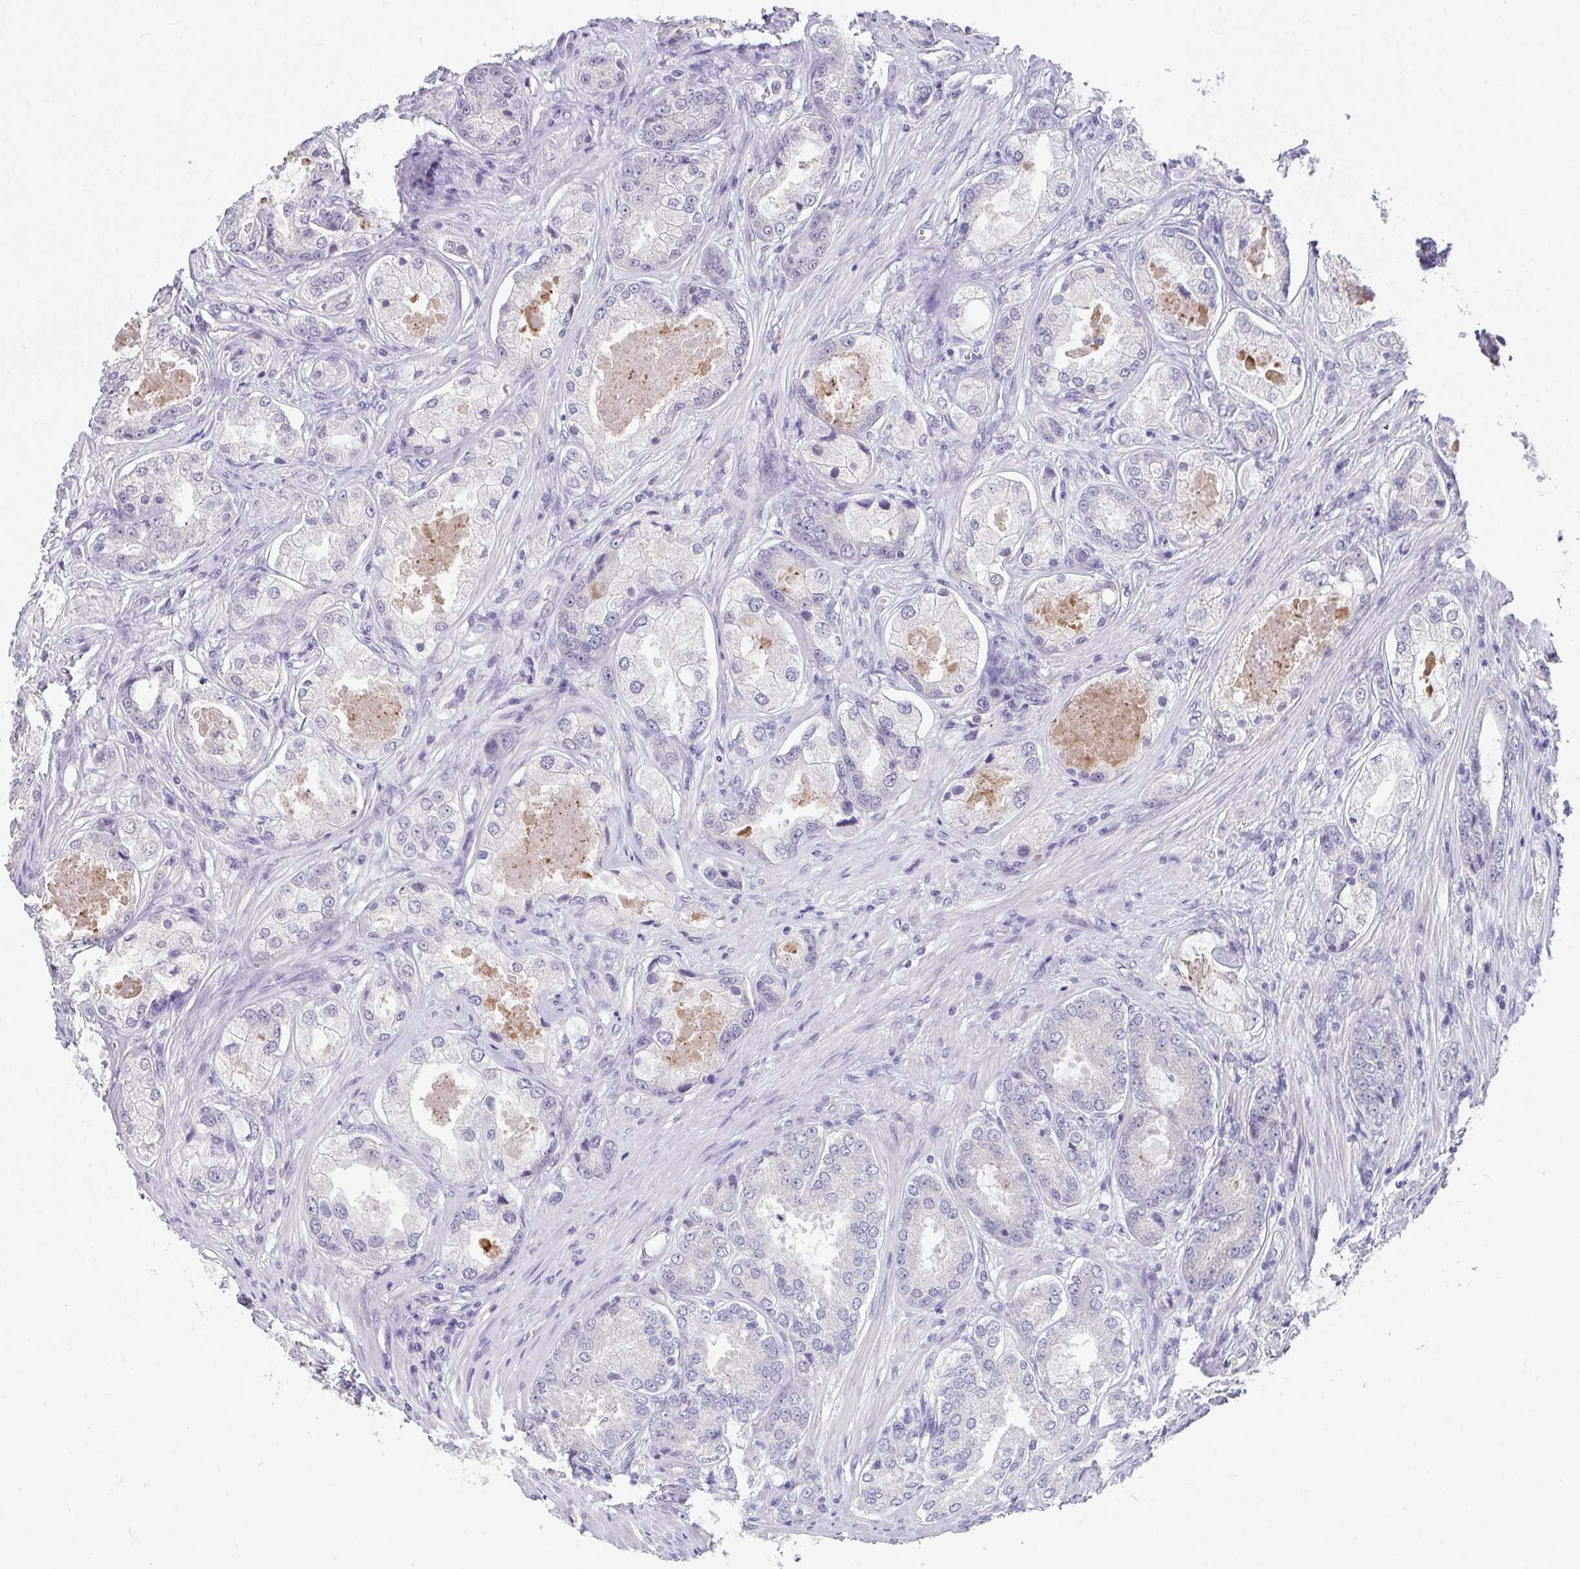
{"staining": {"intensity": "negative", "quantity": "none", "location": "none"}, "tissue": "prostate cancer", "cell_type": "Tumor cells", "image_type": "cancer", "snomed": [{"axis": "morphology", "description": "Adenocarcinoma, Low grade"}, {"axis": "topography", "description": "Prostate"}], "caption": "Tumor cells show no significant protein staining in low-grade adenocarcinoma (prostate).", "gene": "GLTPD2", "patient": {"sex": "male", "age": 68}}